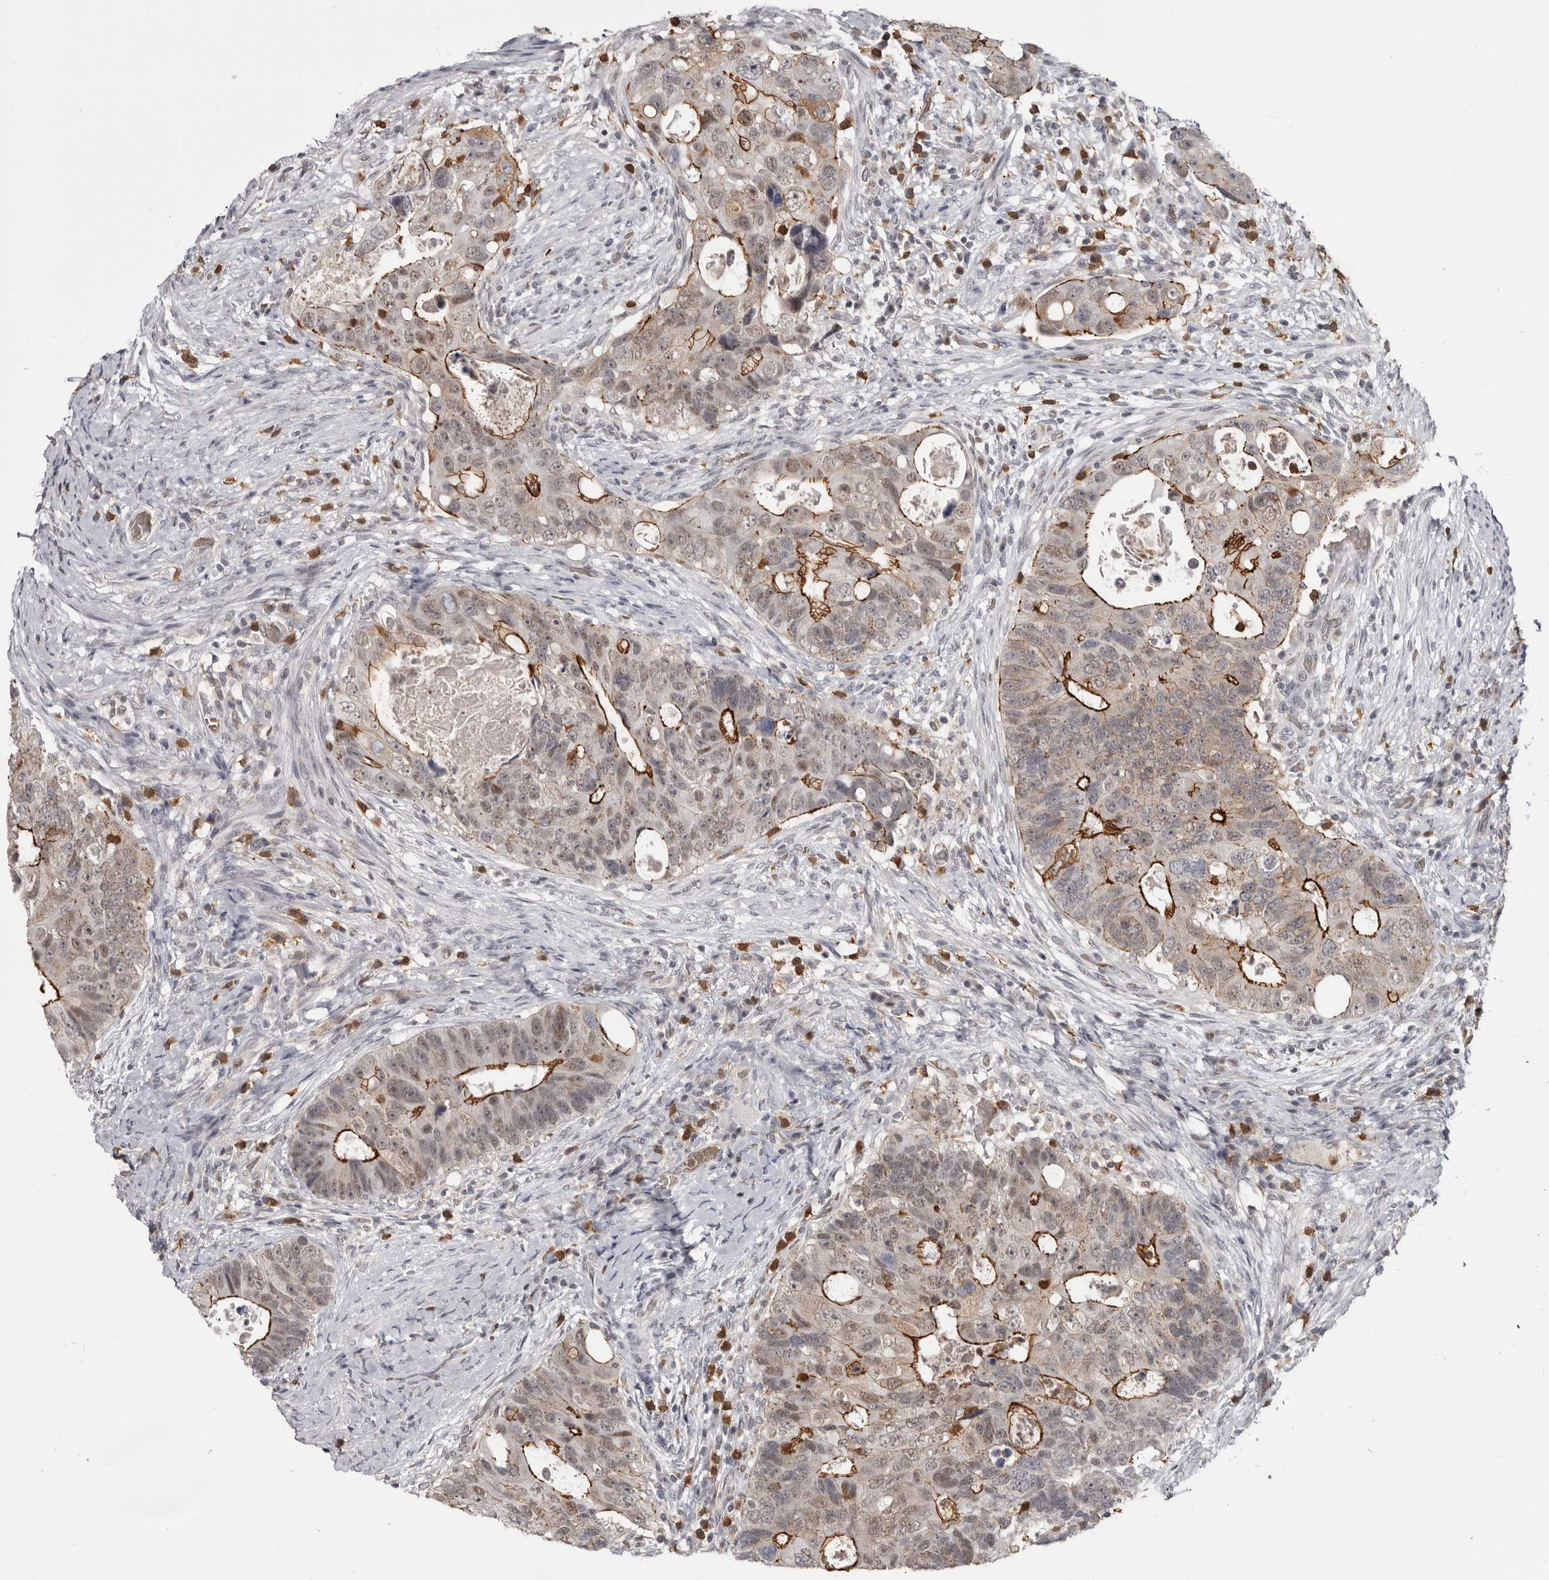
{"staining": {"intensity": "moderate", "quantity": "25%-75%", "location": "cytoplasmic/membranous,nuclear"}, "tissue": "colorectal cancer", "cell_type": "Tumor cells", "image_type": "cancer", "snomed": [{"axis": "morphology", "description": "Adenocarcinoma, NOS"}, {"axis": "topography", "description": "Rectum"}], "caption": "Adenocarcinoma (colorectal) was stained to show a protein in brown. There is medium levels of moderate cytoplasmic/membranous and nuclear staining in about 25%-75% of tumor cells.", "gene": "CGN", "patient": {"sex": "male", "age": 59}}